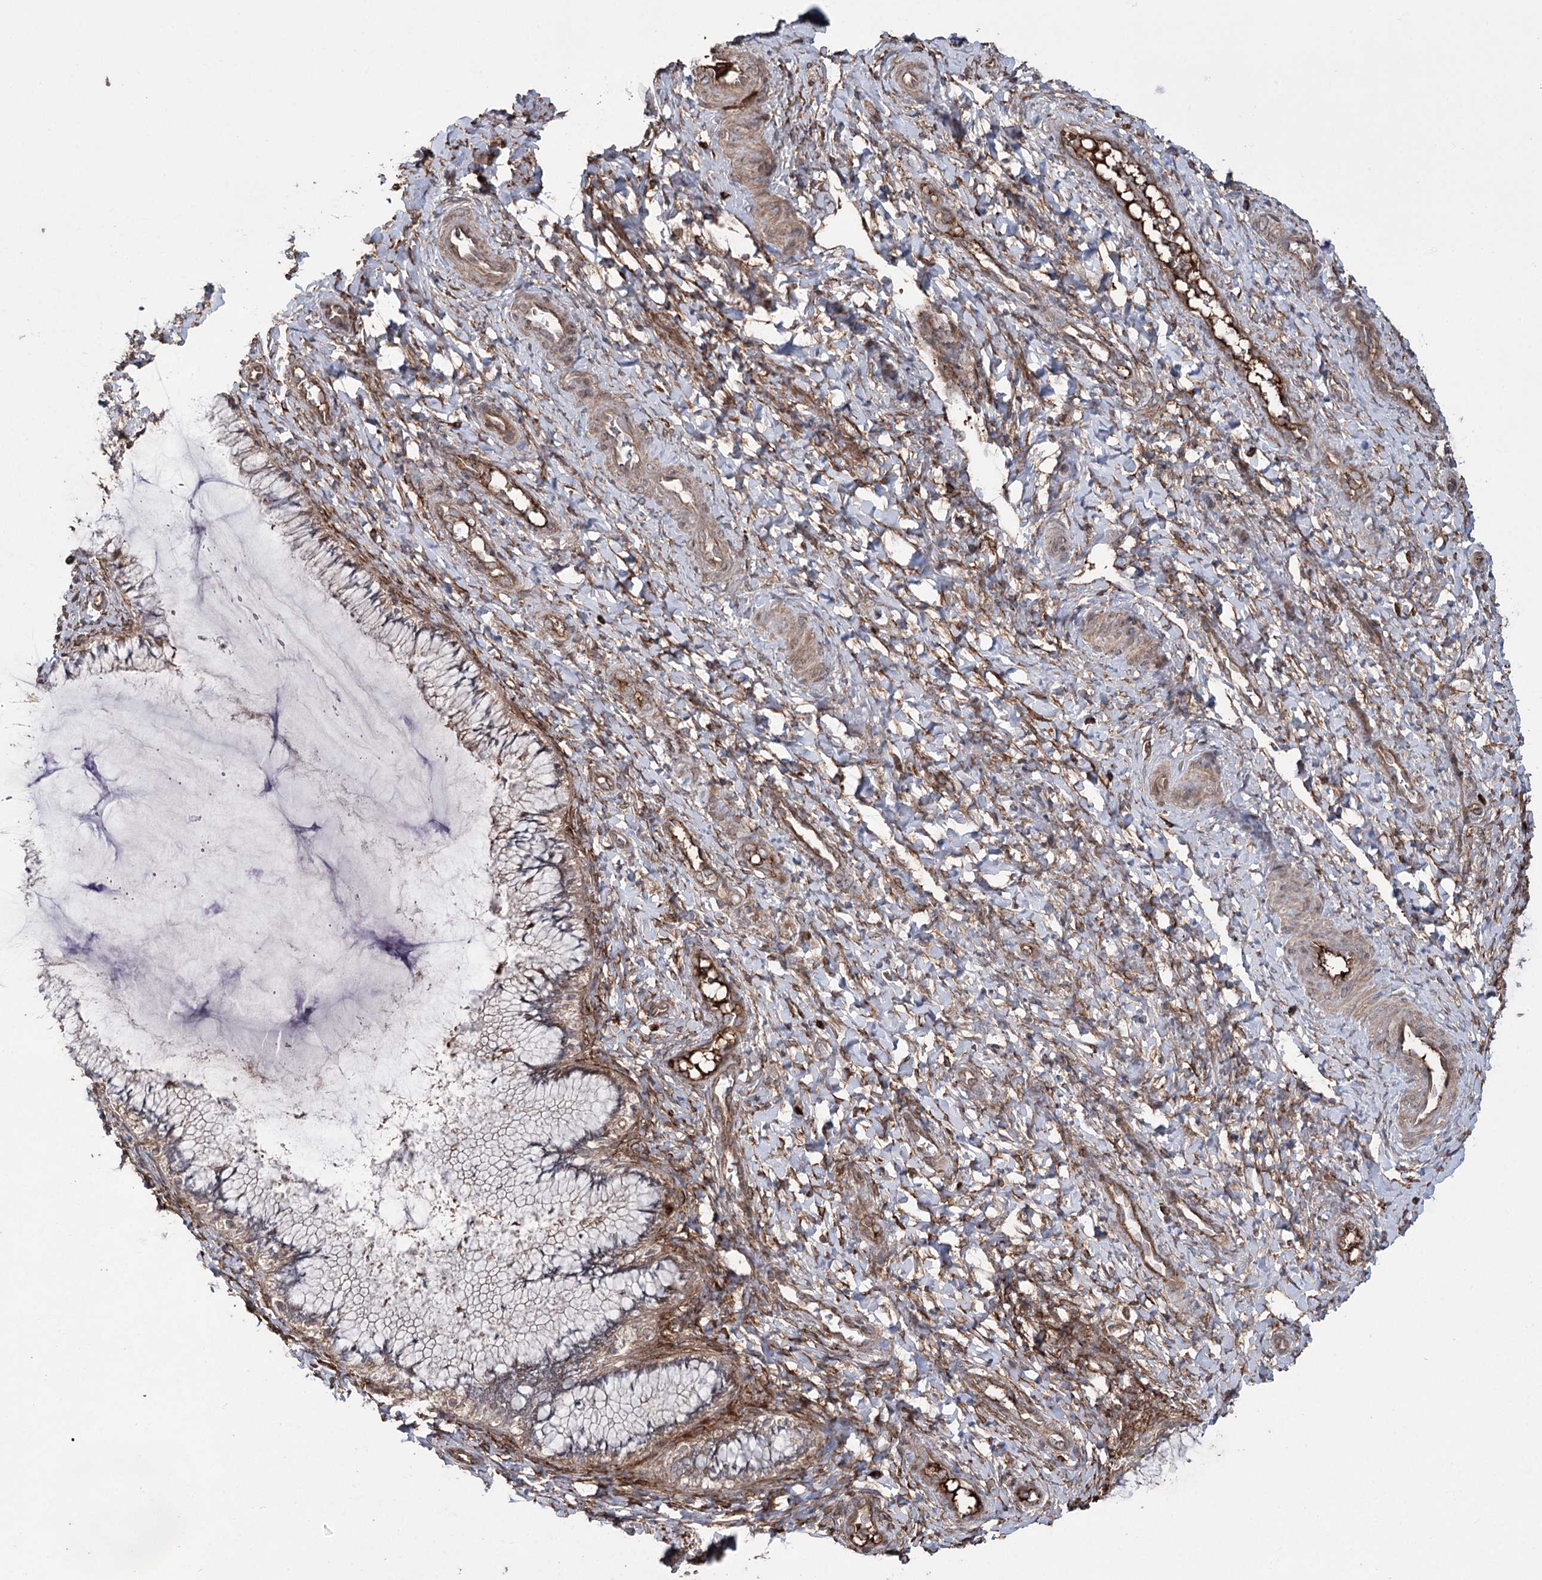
{"staining": {"intensity": "weak", "quantity": "25%-75%", "location": "cytoplasmic/membranous"}, "tissue": "cervix", "cell_type": "Glandular cells", "image_type": "normal", "snomed": [{"axis": "morphology", "description": "Normal tissue, NOS"}, {"axis": "morphology", "description": "Adenocarcinoma, NOS"}, {"axis": "topography", "description": "Cervix"}], "caption": "Immunohistochemistry micrograph of normal cervix: cervix stained using IHC shows low levels of weak protein expression localized specifically in the cytoplasmic/membranous of glandular cells, appearing as a cytoplasmic/membranous brown color.", "gene": "OTUD1", "patient": {"sex": "female", "age": 29}}